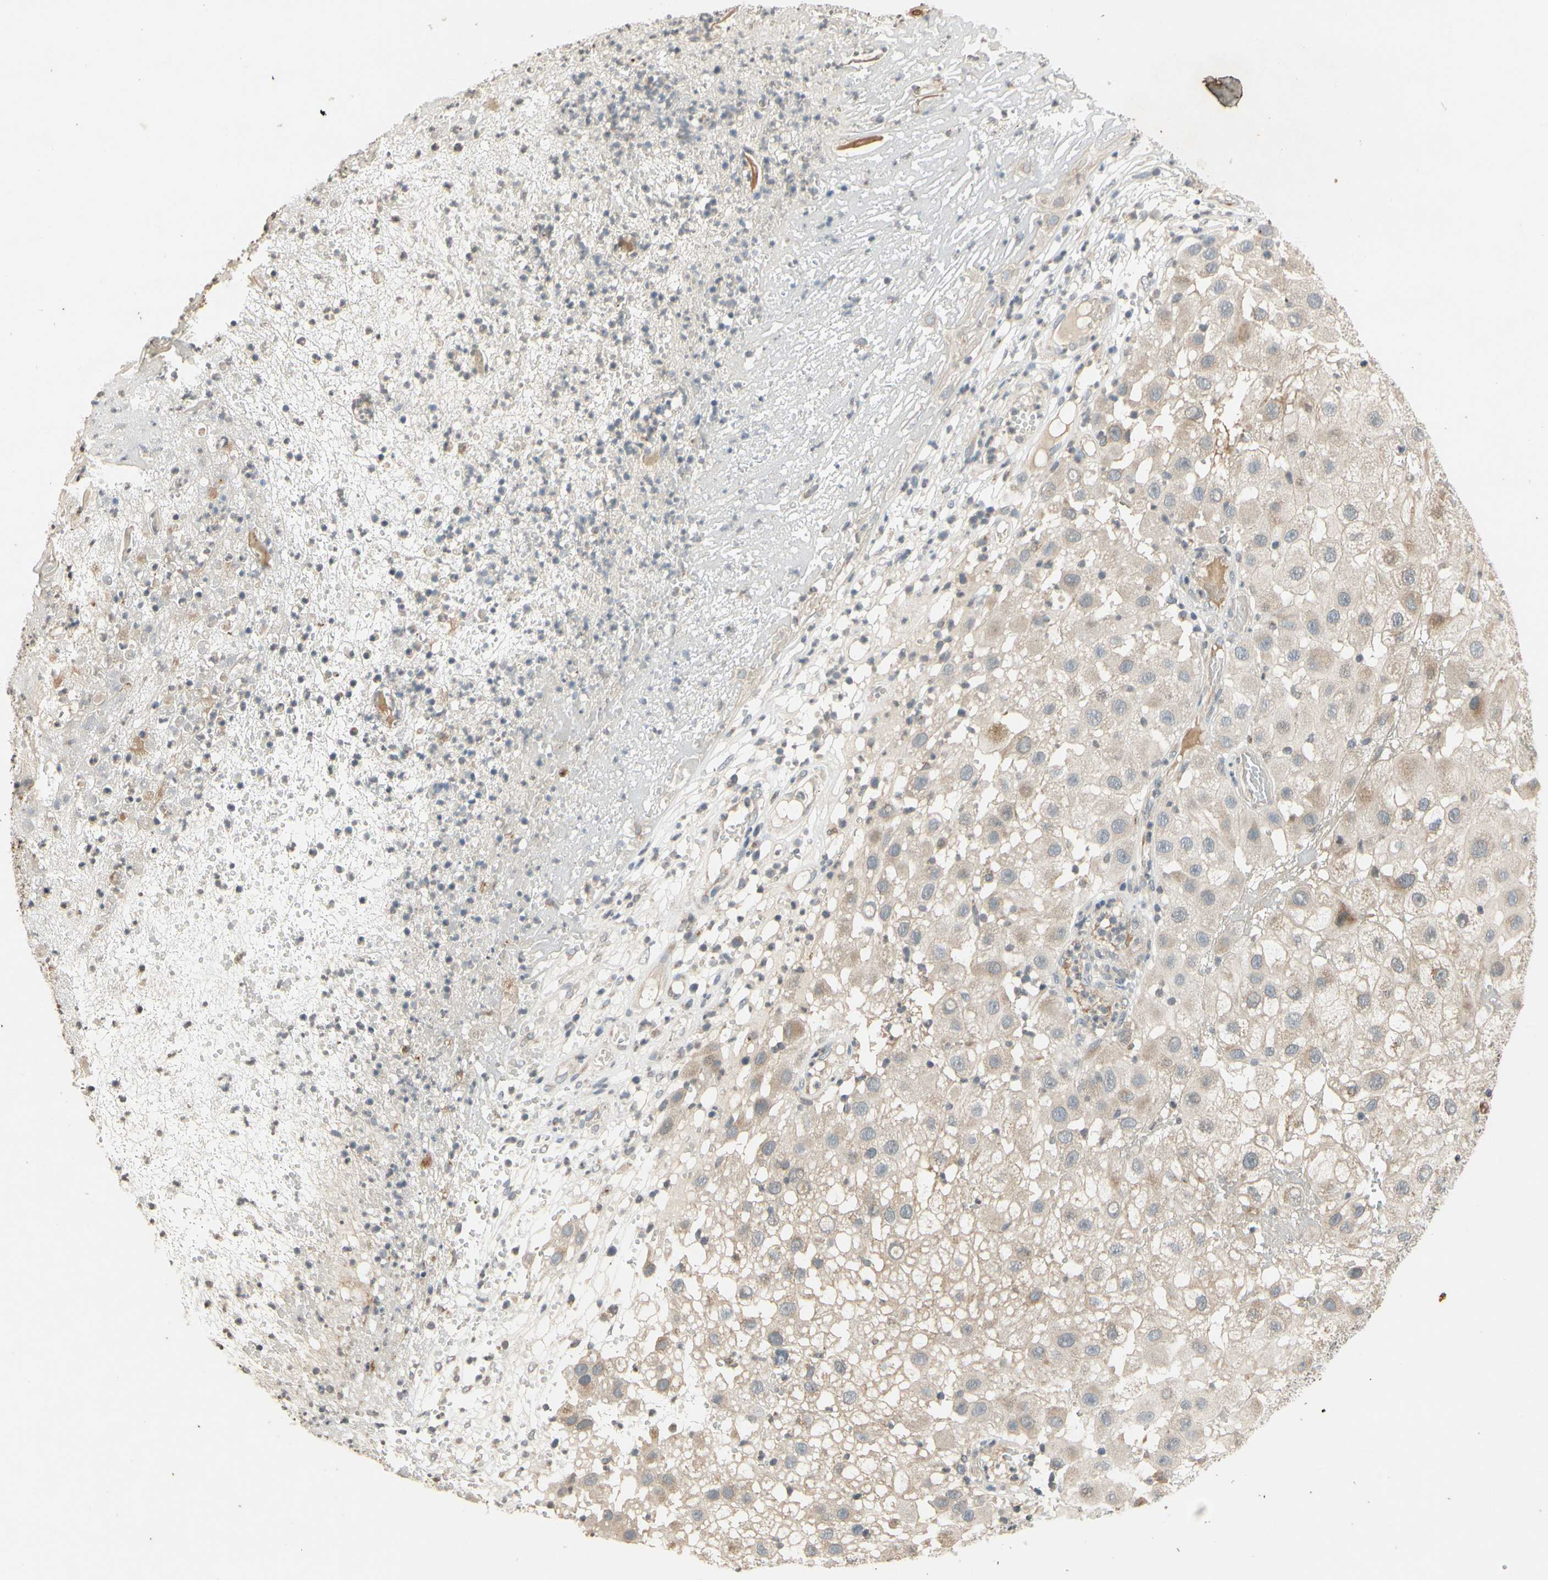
{"staining": {"intensity": "weak", "quantity": ">75%", "location": "cytoplasmic/membranous"}, "tissue": "melanoma", "cell_type": "Tumor cells", "image_type": "cancer", "snomed": [{"axis": "morphology", "description": "Malignant melanoma, NOS"}, {"axis": "topography", "description": "Skin"}], "caption": "Malignant melanoma stained with DAB immunohistochemistry (IHC) shows low levels of weak cytoplasmic/membranous positivity in approximately >75% of tumor cells.", "gene": "ATP2C1", "patient": {"sex": "female", "age": 81}}